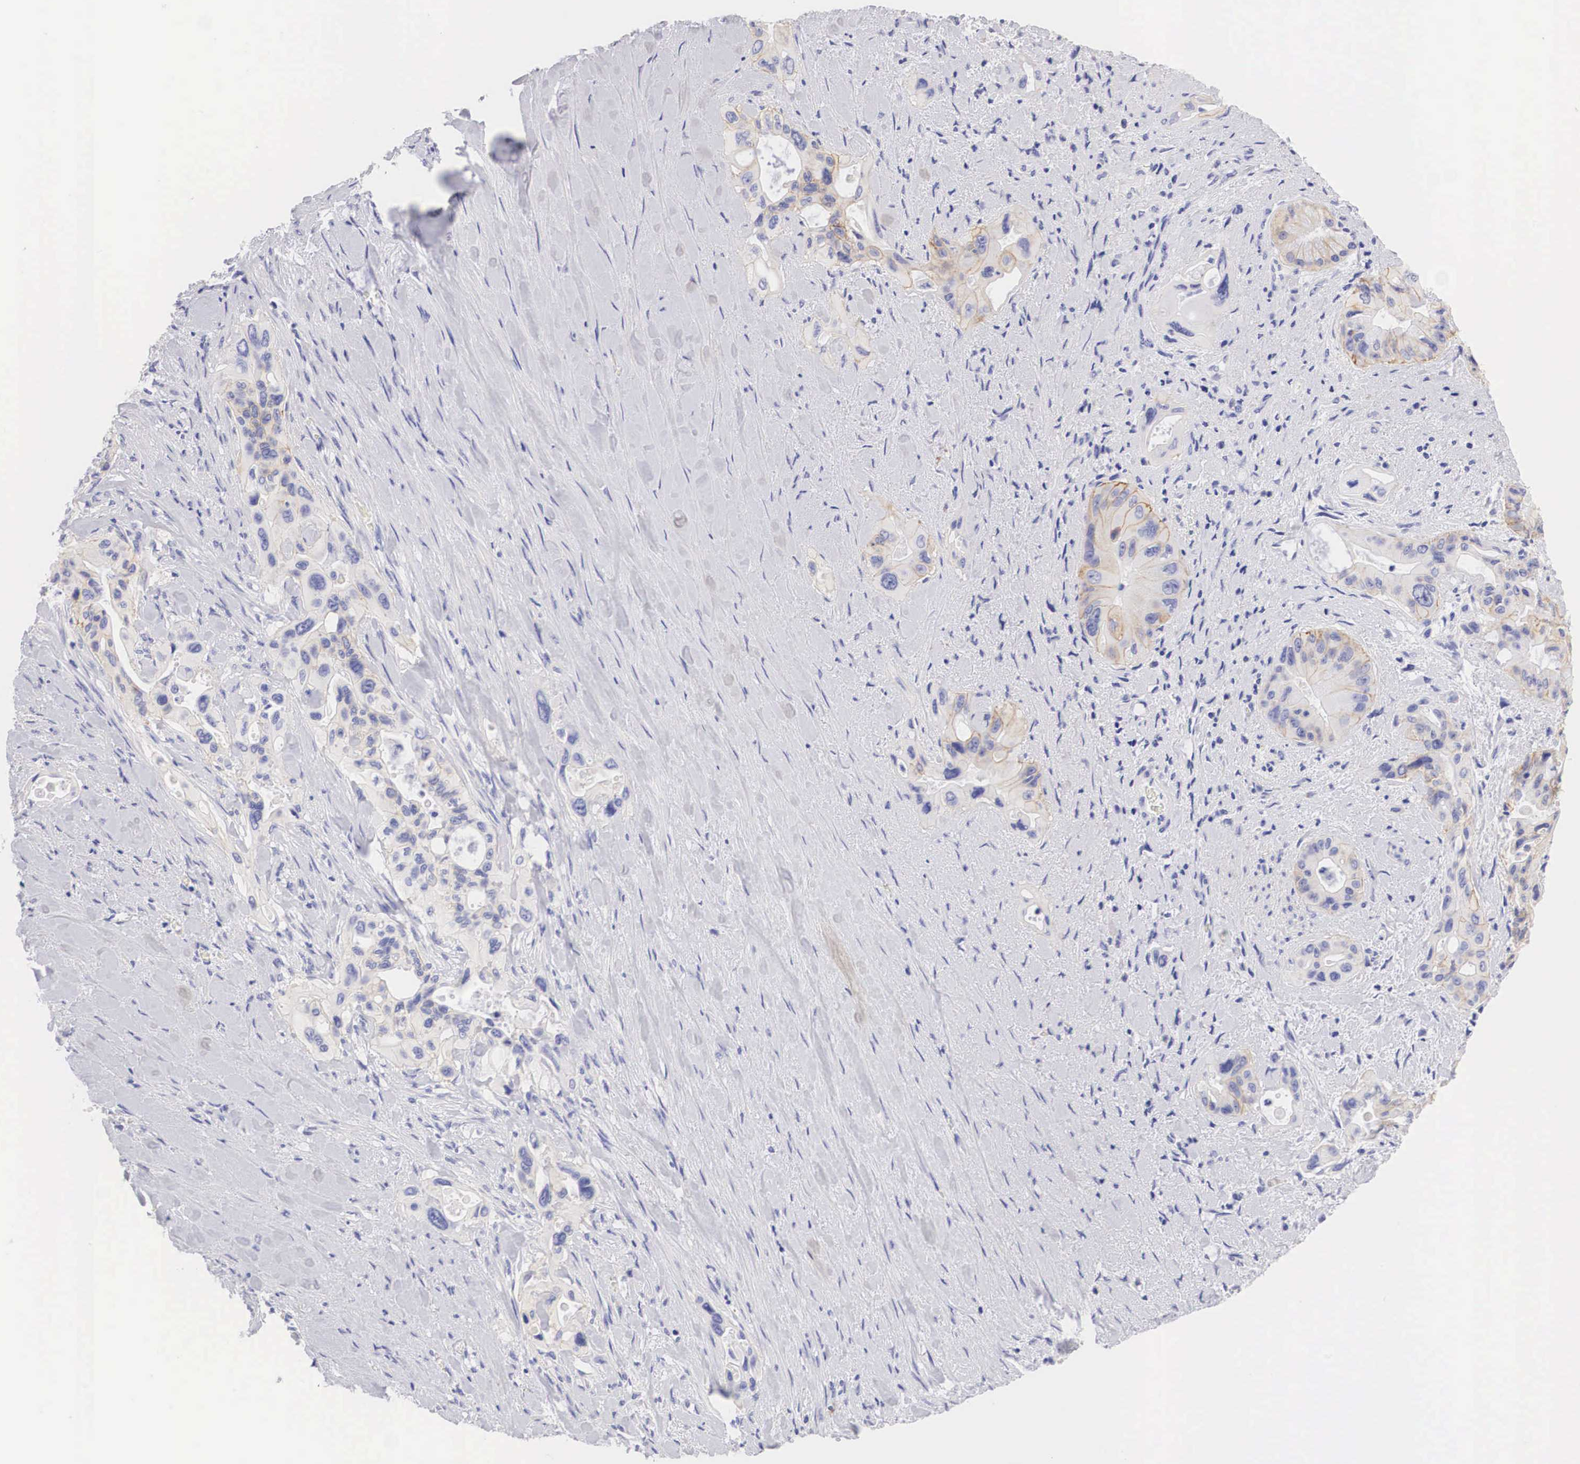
{"staining": {"intensity": "moderate", "quantity": "<25%", "location": "cytoplasmic/membranous"}, "tissue": "pancreatic cancer", "cell_type": "Tumor cells", "image_type": "cancer", "snomed": [{"axis": "morphology", "description": "Adenocarcinoma, NOS"}, {"axis": "topography", "description": "Pancreas"}], "caption": "Protein expression analysis of pancreatic cancer (adenocarcinoma) reveals moderate cytoplasmic/membranous expression in approximately <25% of tumor cells. Nuclei are stained in blue.", "gene": "ERBB2", "patient": {"sex": "male", "age": 77}}